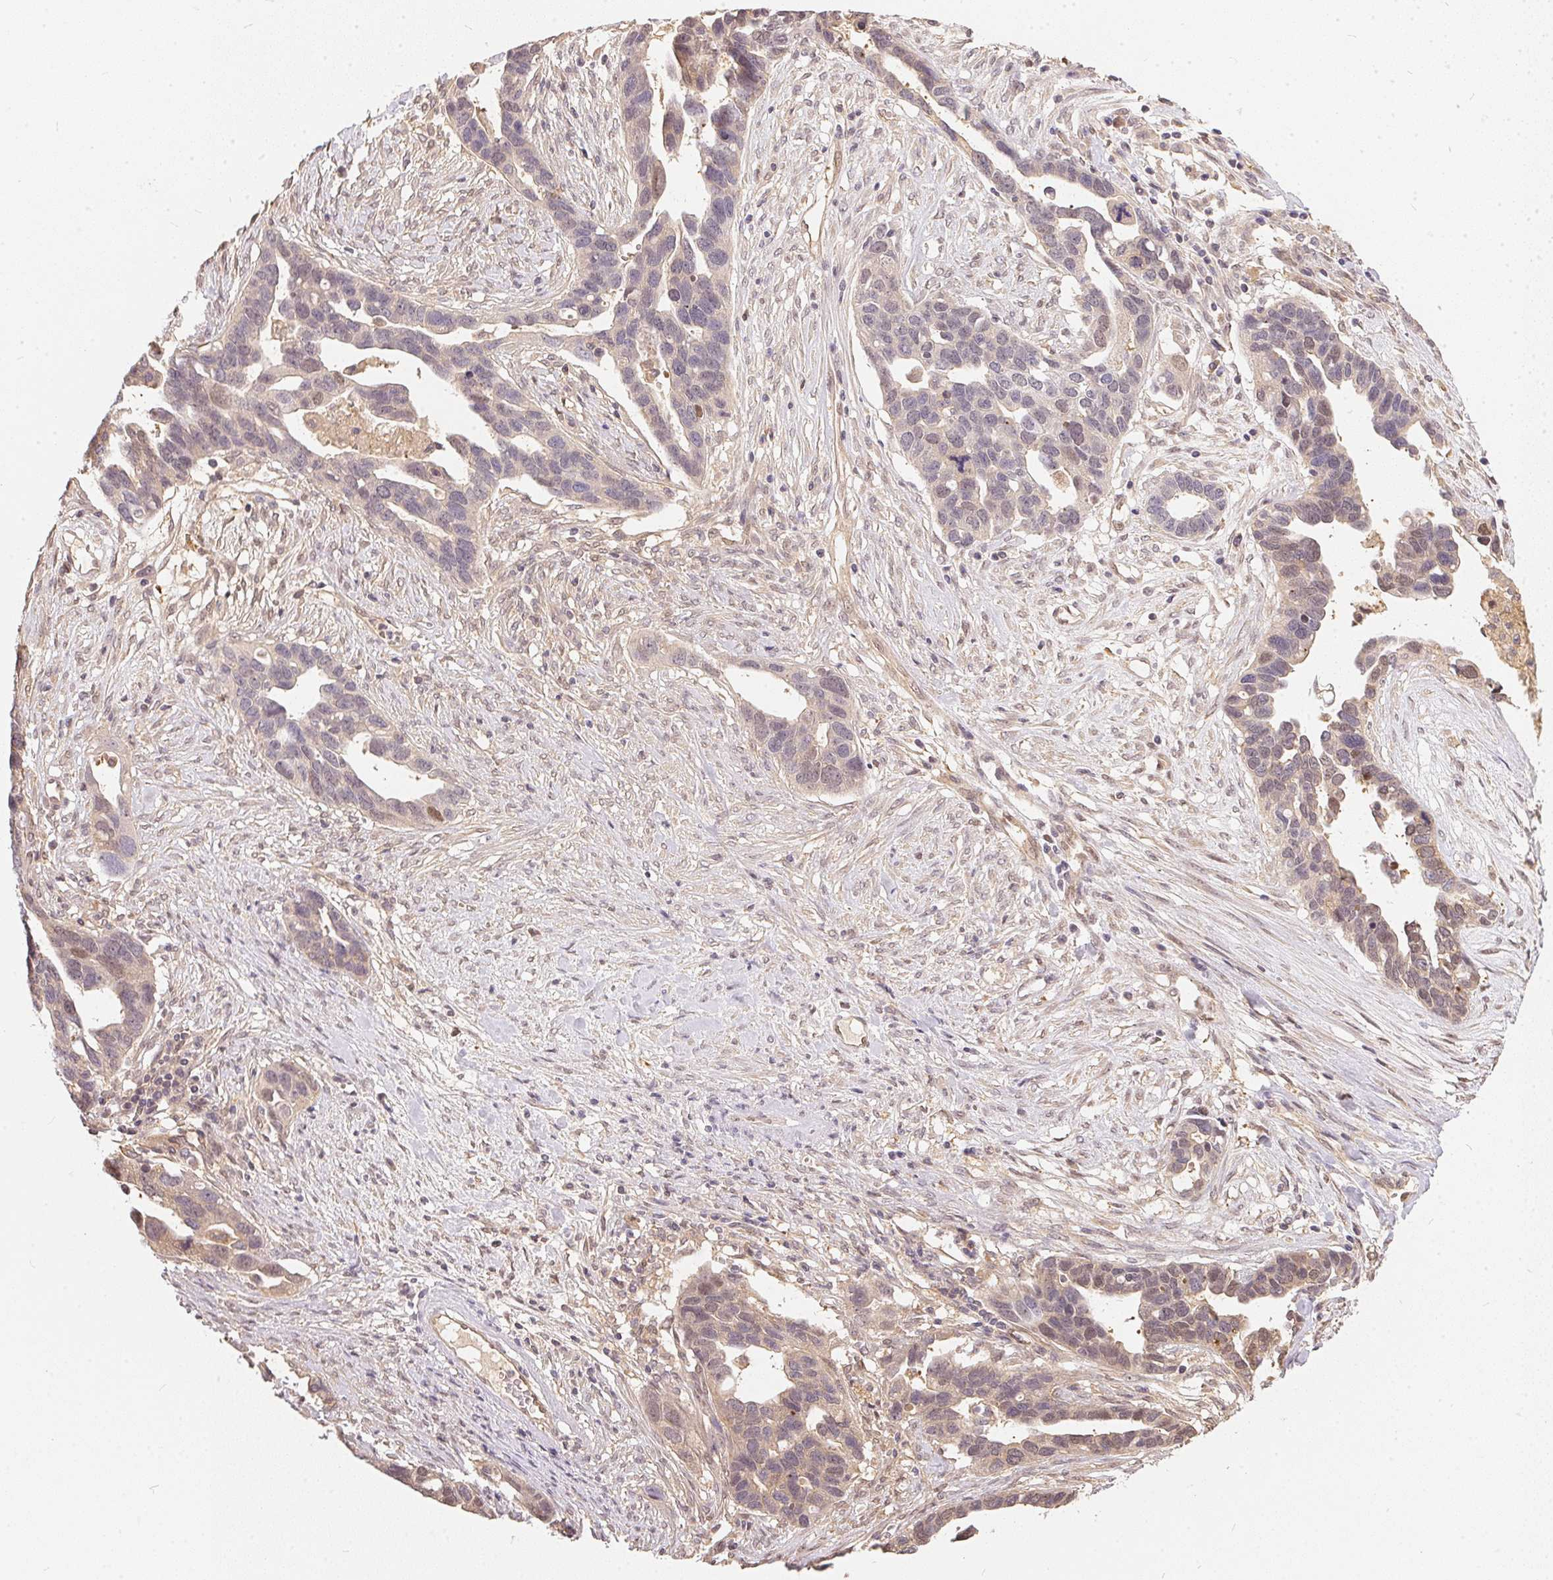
{"staining": {"intensity": "weak", "quantity": "<25%", "location": "cytoplasmic/membranous,nuclear"}, "tissue": "ovarian cancer", "cell_type": "Tumor cells", "image_type": "cancer", "snomed": [{"axis": "morphology", "description": "Cystadenocarcinoma, serous, NOS"}, {"axis": "topography", "description": "Ovary"}], "caption": "Immunohistochemistry (IHC) of human ovarian serous cystadenocarcinoma demonstrates no expression in tumor cells.", "gene": "BLMH", "patient": {"sex": "female", "age": 54}}